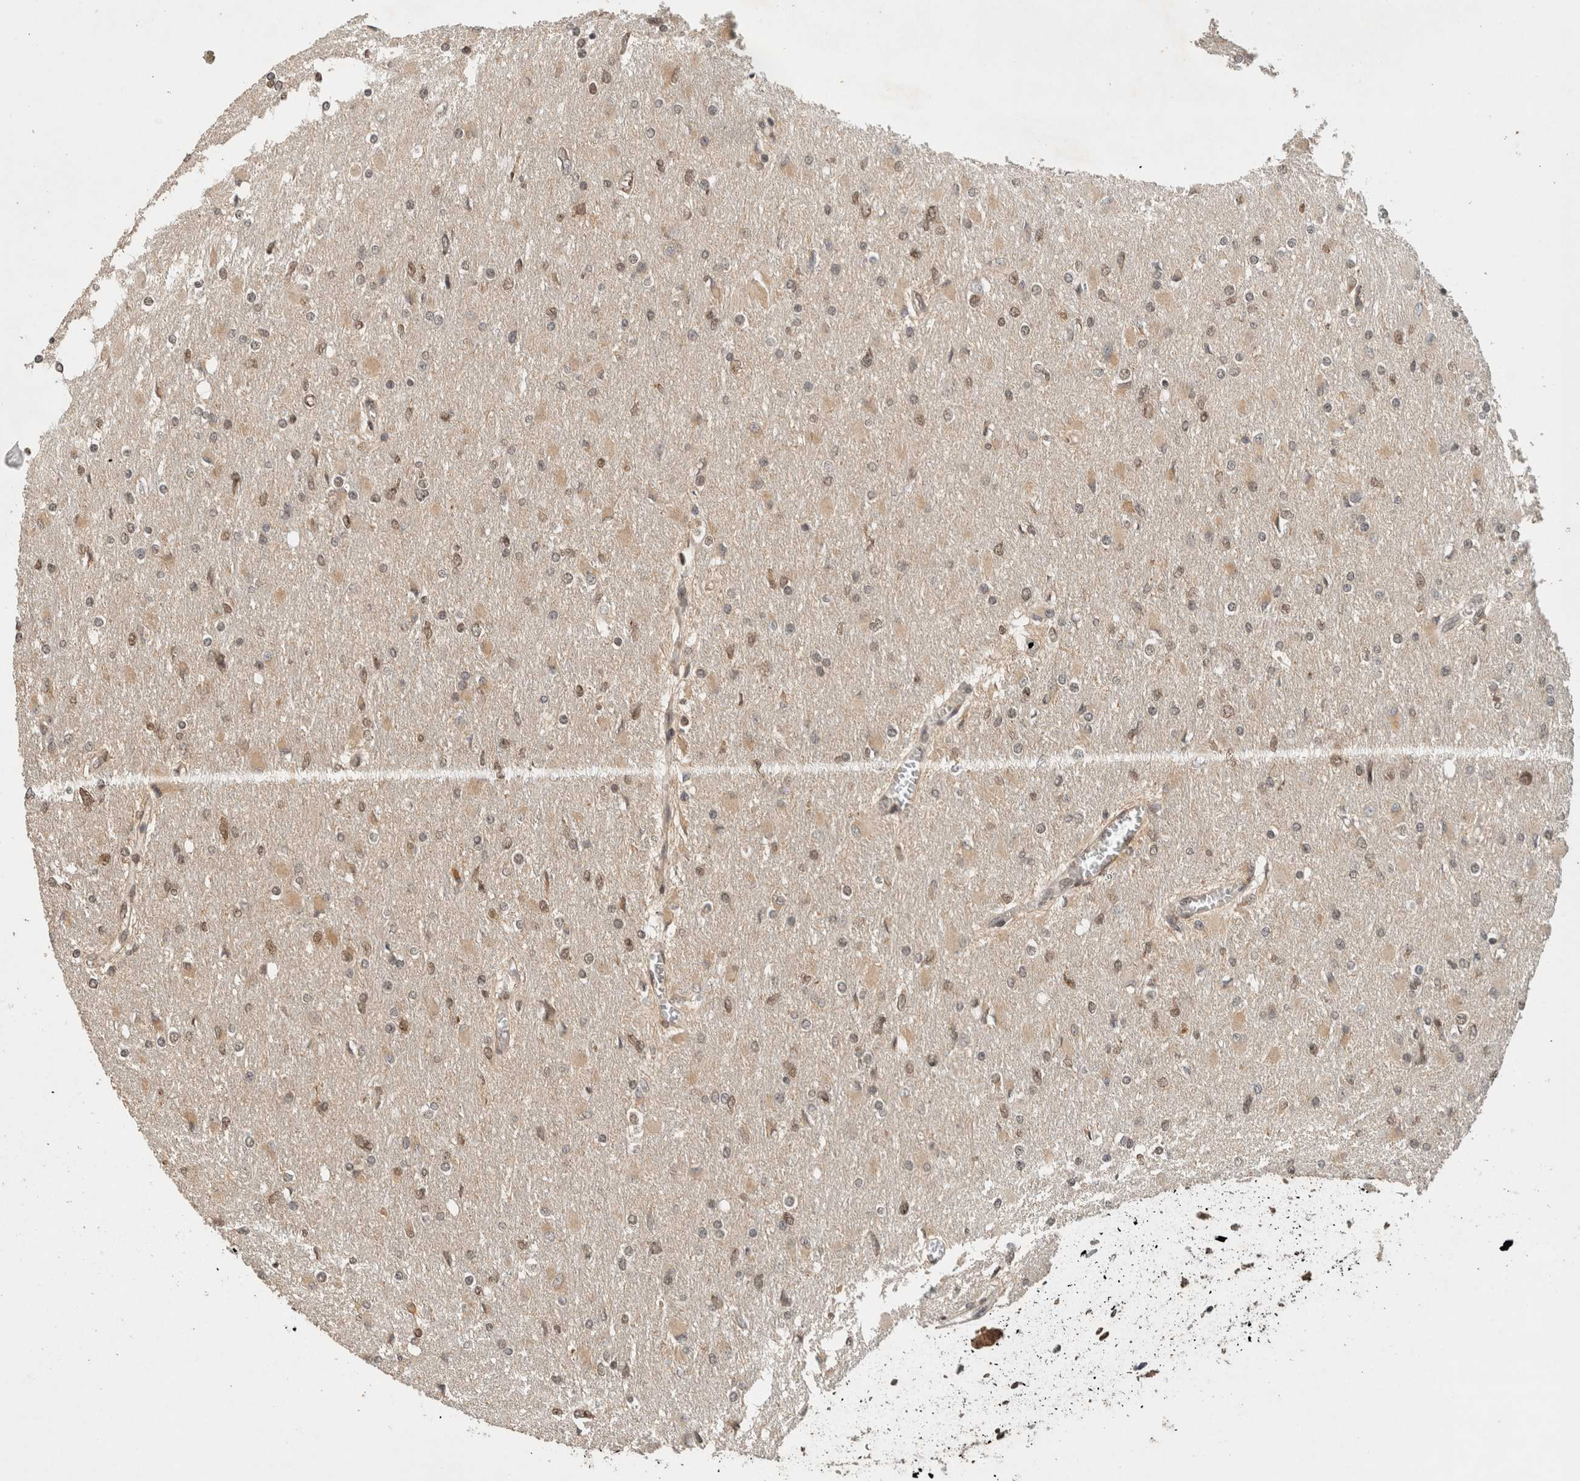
{"staining": {"intensity": "weak", "quantity": ">75%", "location": "nuclear"}, "tissue": "glioma", "cell_type": "Tumor cells", "image_type": "cancer", "snomed": [{"axis": "morphology", "description": "Glioma, malignant, High grade"}, {"axis": "topography", "description": "Cerebral cortex"}], "caption": "Human glioma stained with a protein marker shows weak staining in tumor cells.", "gene": "C1orf21", "patient": {"sex": "female", "age": 36}}